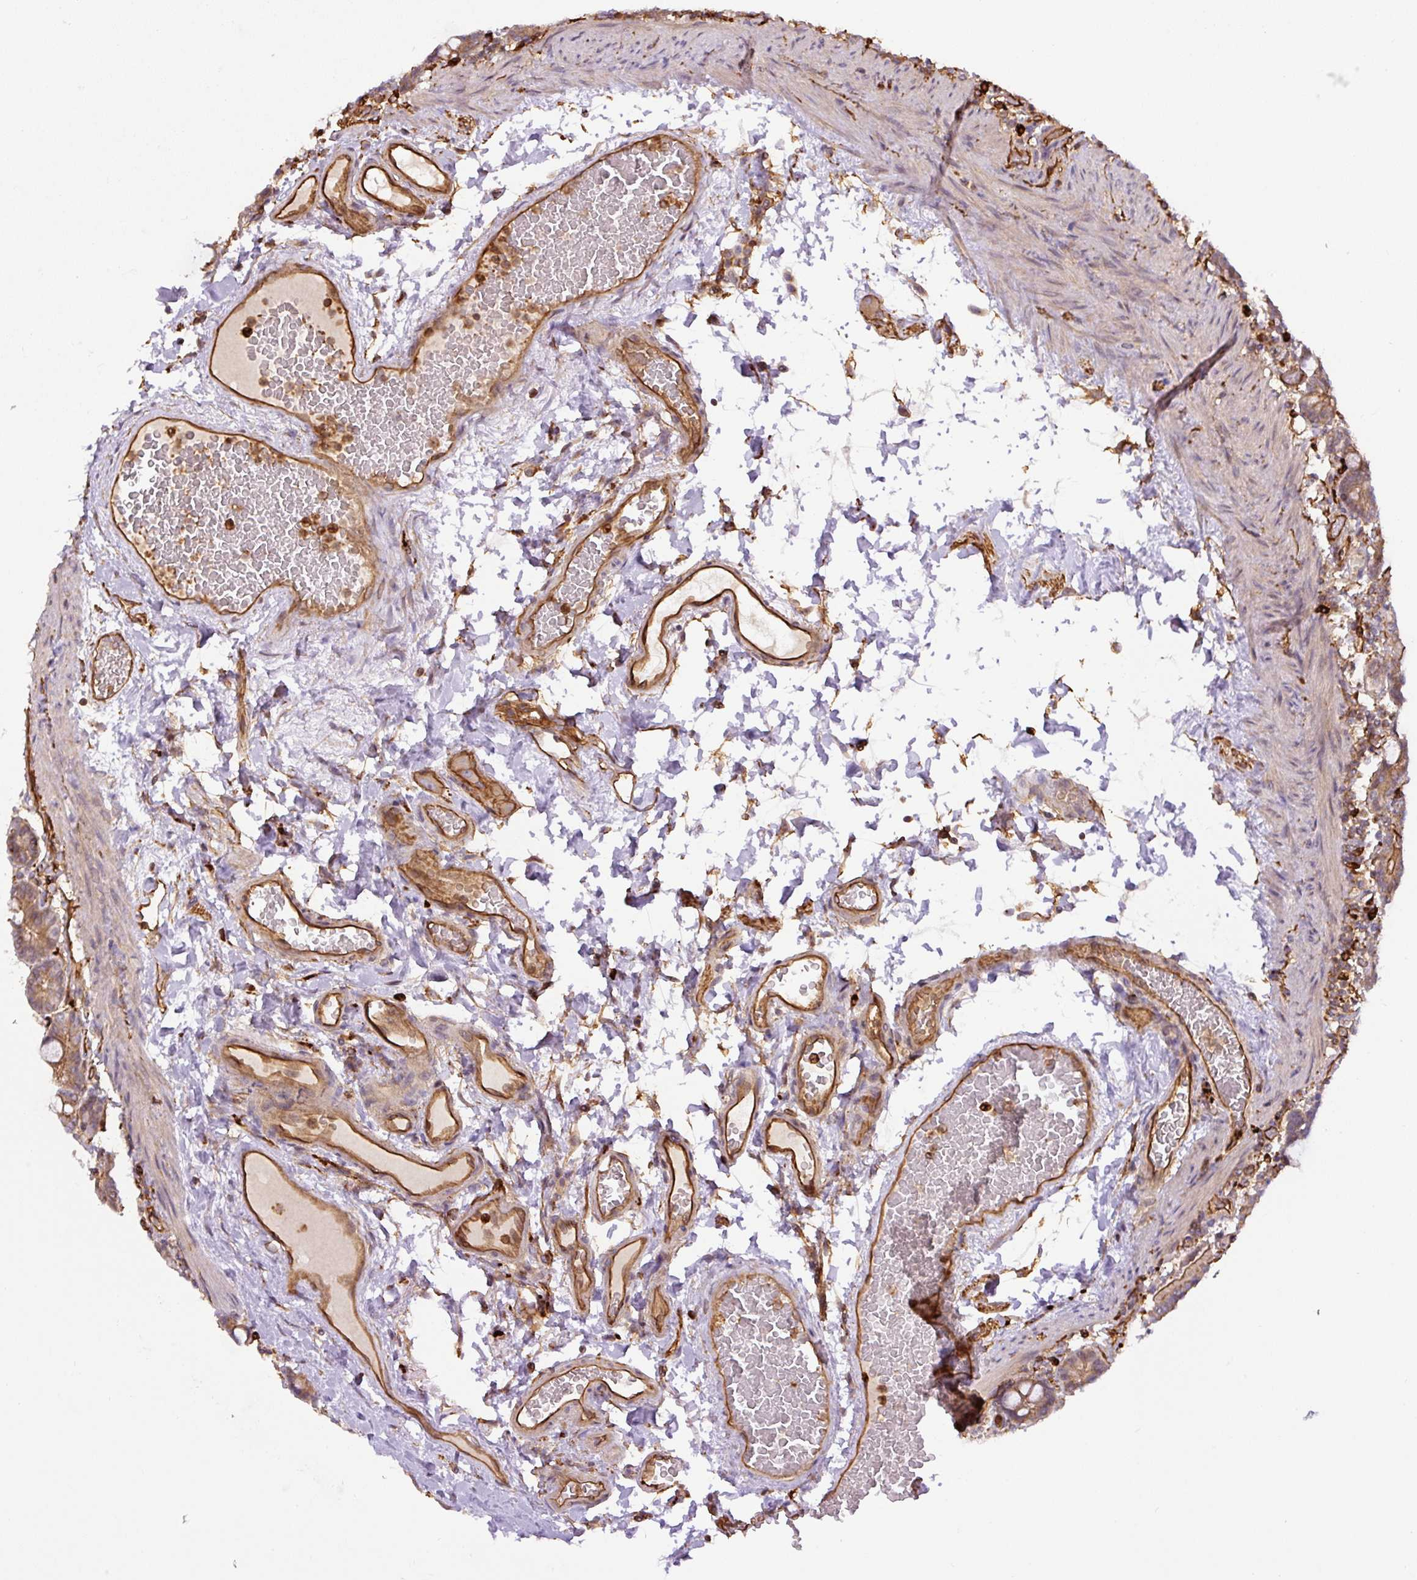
{"staining": {"intensity": "moderate", "quantity": ">75%", "location": "cytoplasmic/membranous"}, "tissue": "duodenum", "cell_type": "Glandular cells", "image_type": "normal", "snomed": [{"axis": "morphology", "description": "Normal tissue, NOS"}, {"axis": "topography", "description": "Duodenum"}], "caption": "A medium amount of moderate cytoplasmic/membranous positivity is appreciated in about >75% of glandular cells in unremarkable duodenum. The staining is performed using DAB brown chromogen to label protein expression. The nuclei are counter-stained blue using hematoxylin.", "gene": "B3GALT5", "patient": {"sex": "male", "age": 55}}